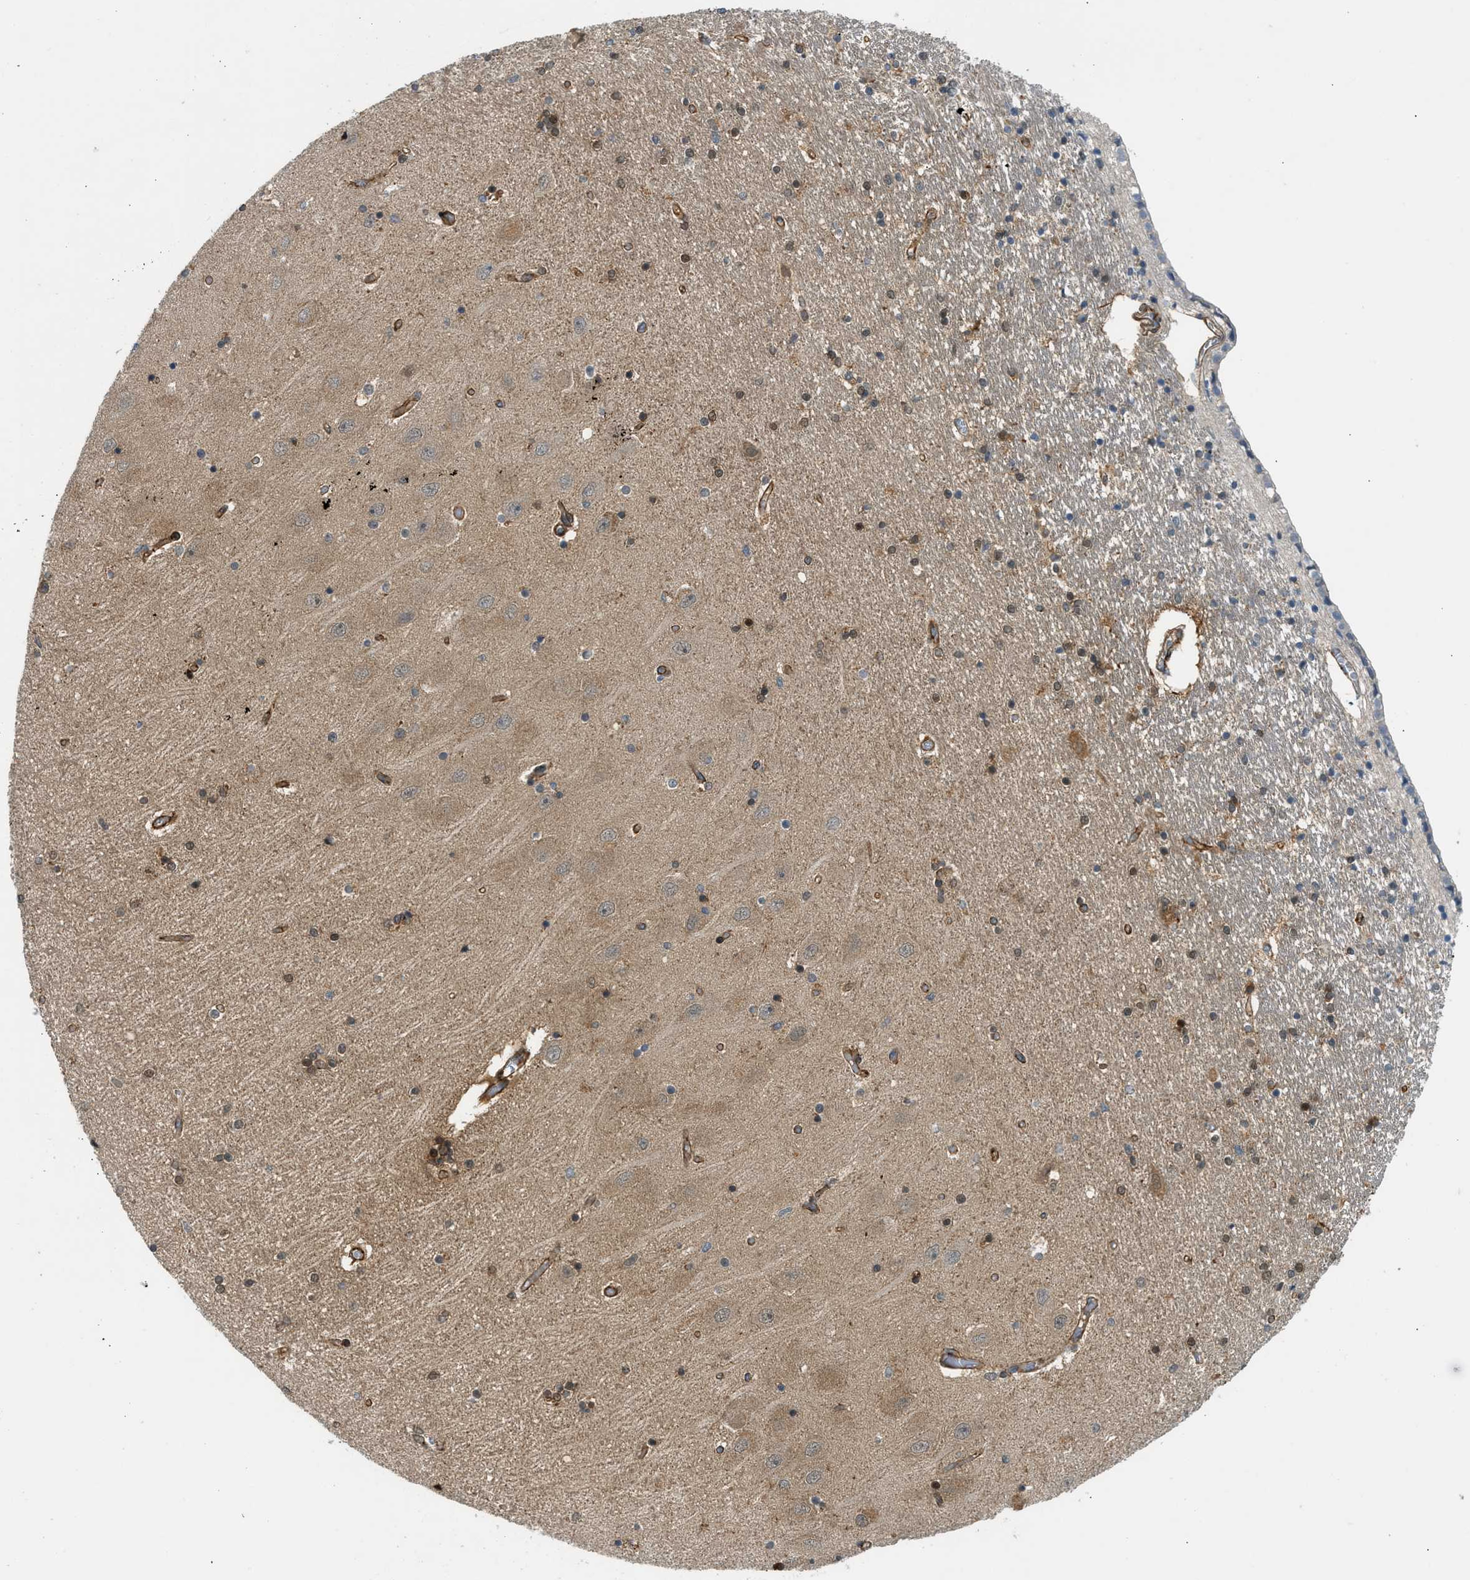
{"staining": {"intensity": "moderate", "quantity": "<25%", "location": "nuclear"}, "tissue": "hippocampus", "cell_type": "Glial cells", "image_type": "normal", "snomed": [{"axis": "morphology", "description": "Normal tissue, NOS"}, {"axis": "topography", "description": "Hippocampus"}], "caption": "Glial cells demonstrate low levels of moderate nuclear expression in approximately <25% of cells in normal hippocampus.", "gene": "EDNRA", "patient": {"sex": "female", "age": 54}}